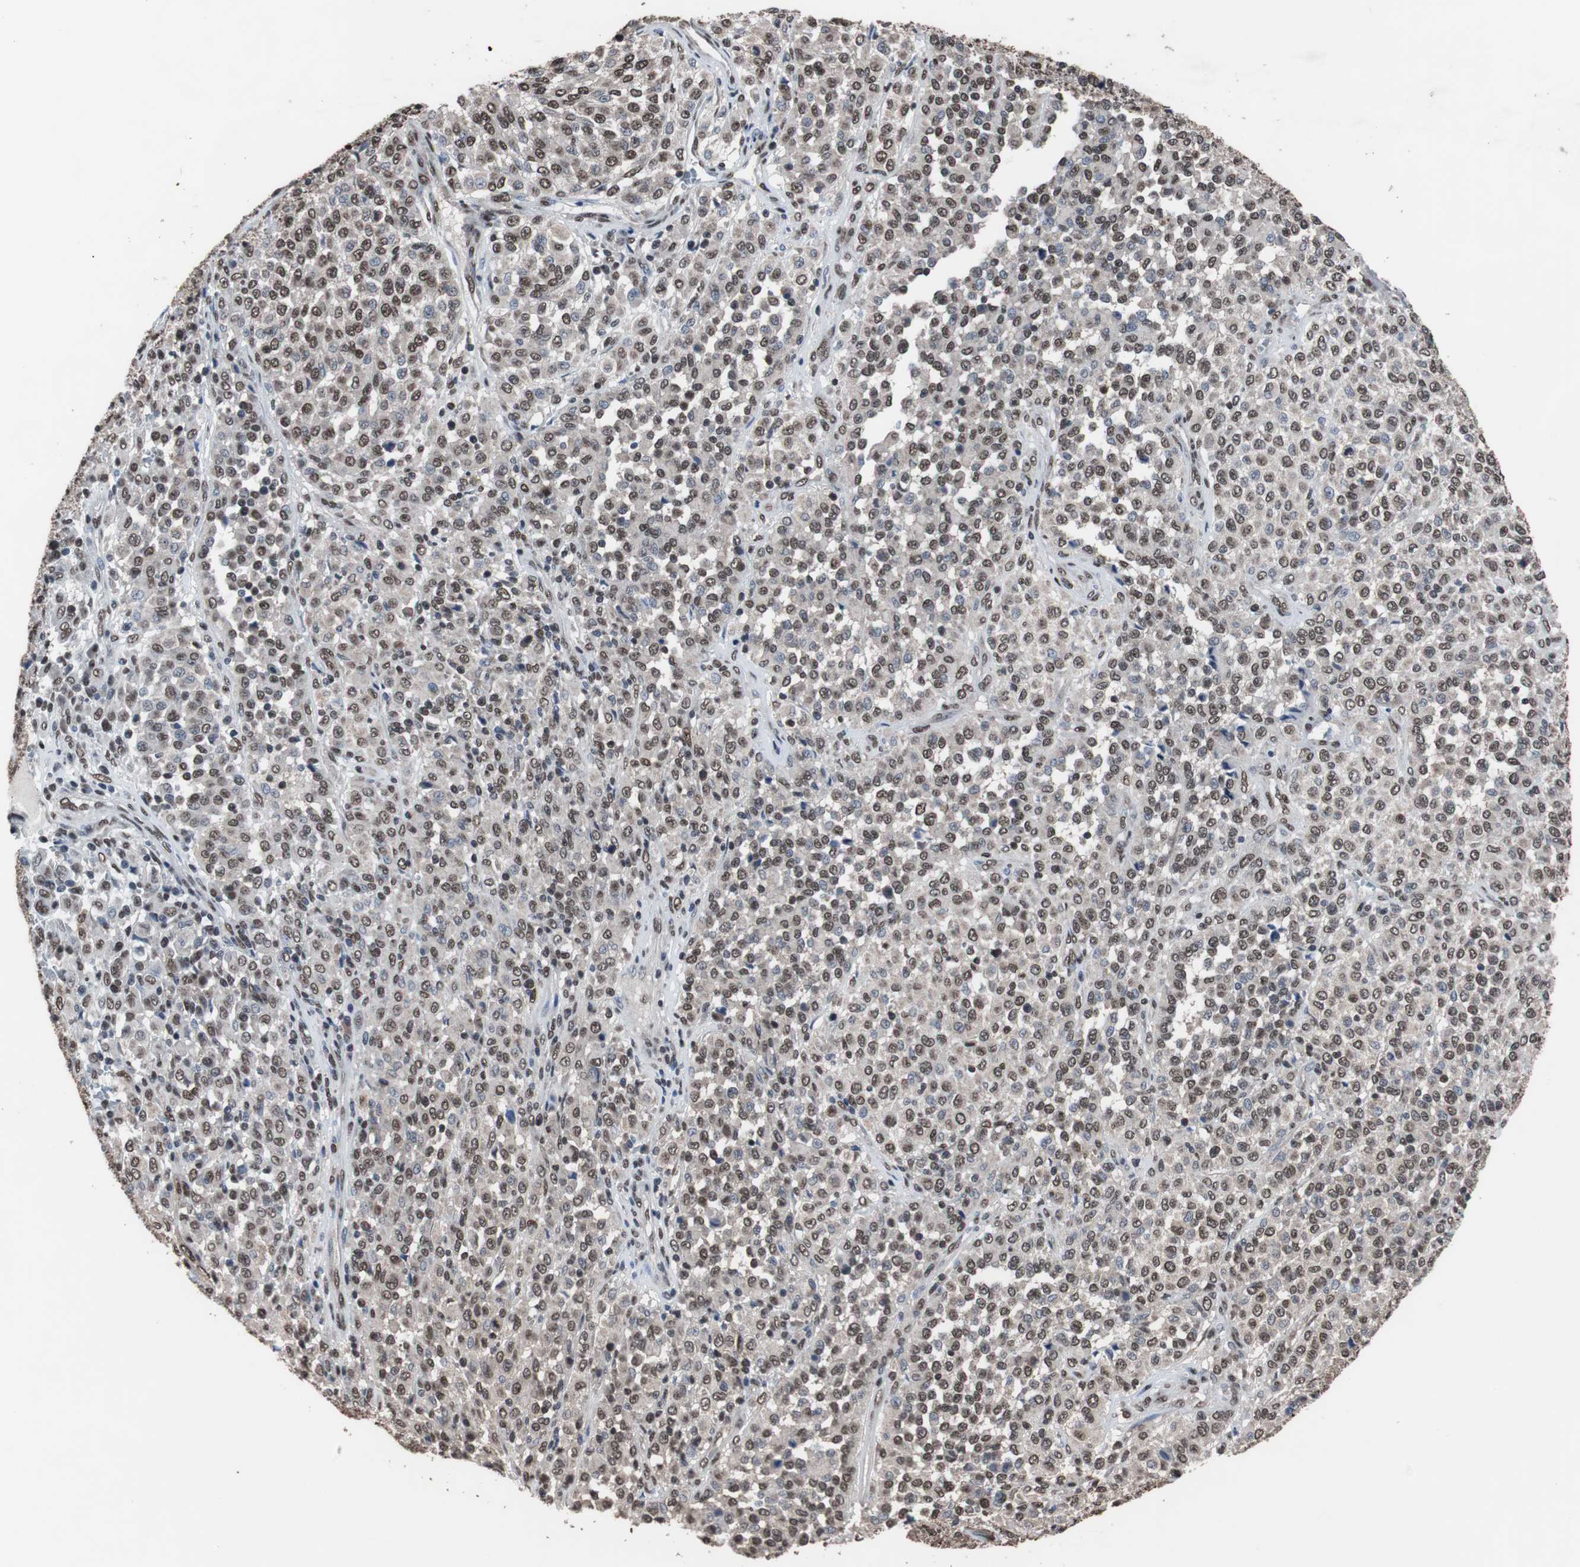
{"staining": {"intensity": "moderate", "quantity": ">75%", "location": "nuclear"}, "tissue": "melanoma", "cell_type": "Tumor cells", "image_type": "cancer", "snomed": [{"axis": "morphology", "description": "Malignant melanoma, Metastatic site"}, {"axis": "topography", "description": "Pancreas"}], "caption": "IHC staining of melanoma, which exhibits medium levels of moderate nuclear staining in approximately >75% of tumor cells indicating moderate nuclear protein expression. The staining was performed using DAB (3,3'-diaminobenzidine) (brown) for protein detection and nuclei were counterstained in hematoxylin (blue).", "gene": "MED27", "patient": {"sex": "female", "age": 30}}